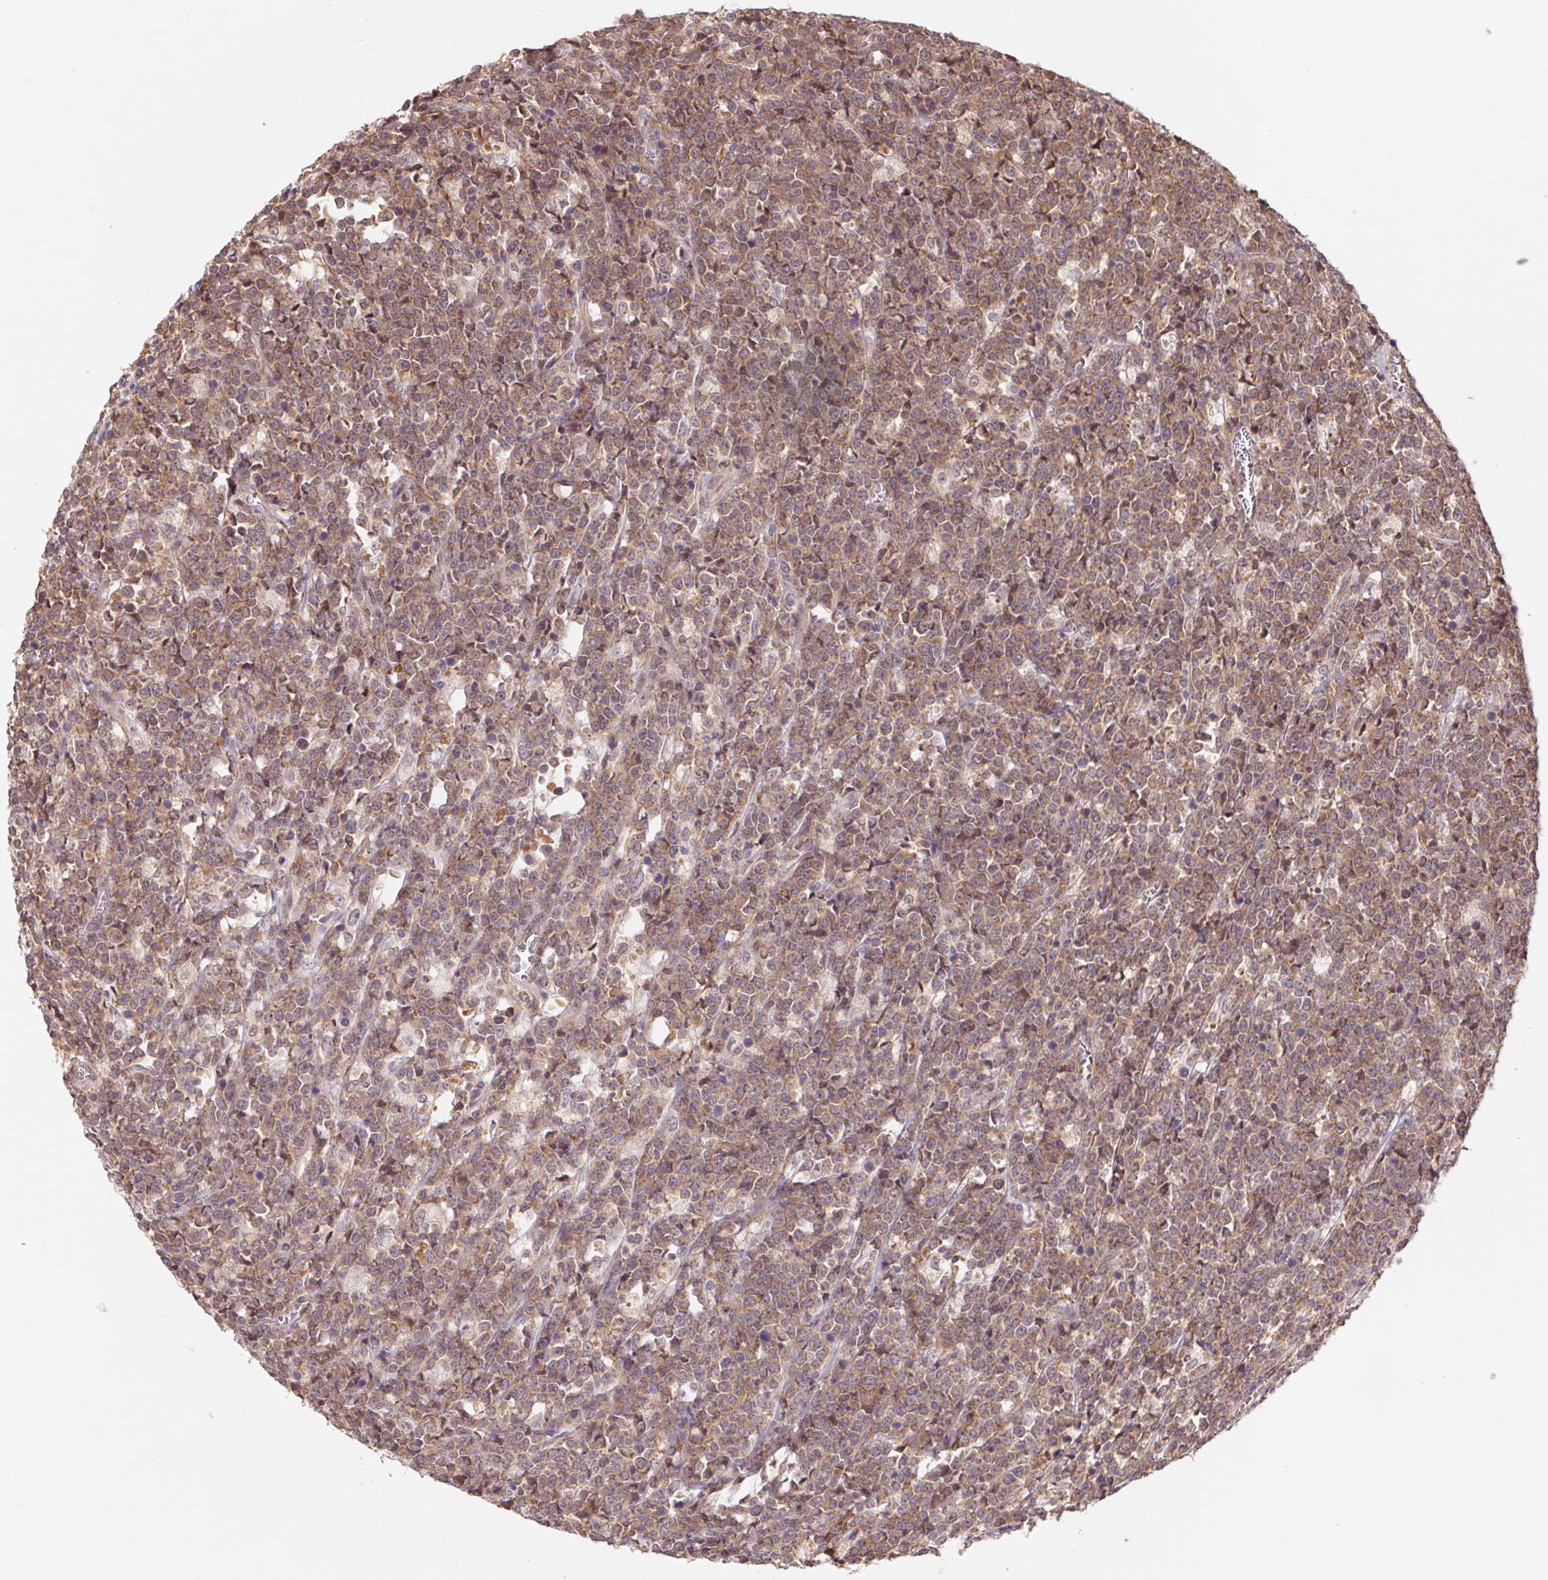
{"staining": {"intensity": "weak", "quantity": ">75%", "location": "cytoplasmic/membranous"}, "tissue": "lymphoma", "cell_type": "Tumor cells", "image_type": "cancer", "snomed": [{"axis": "morphology", "description": "Malignant lymphoma, non-Hodgkin's type, High grade"}, {"axis": "topography", "description": "Small intestine"}], "caption": "Weak cytoplasmic/membranous protein staining is present in approximately >75% of tumor cells in lymphoma. (Stains: DAB (3,3'-diaminobenzidine) in brown, nuclei in blue, Microscopy: brightfield microscopy at high magnification).", "gene": "RRM1", "patient": {"sex": "female", "age": 56}}